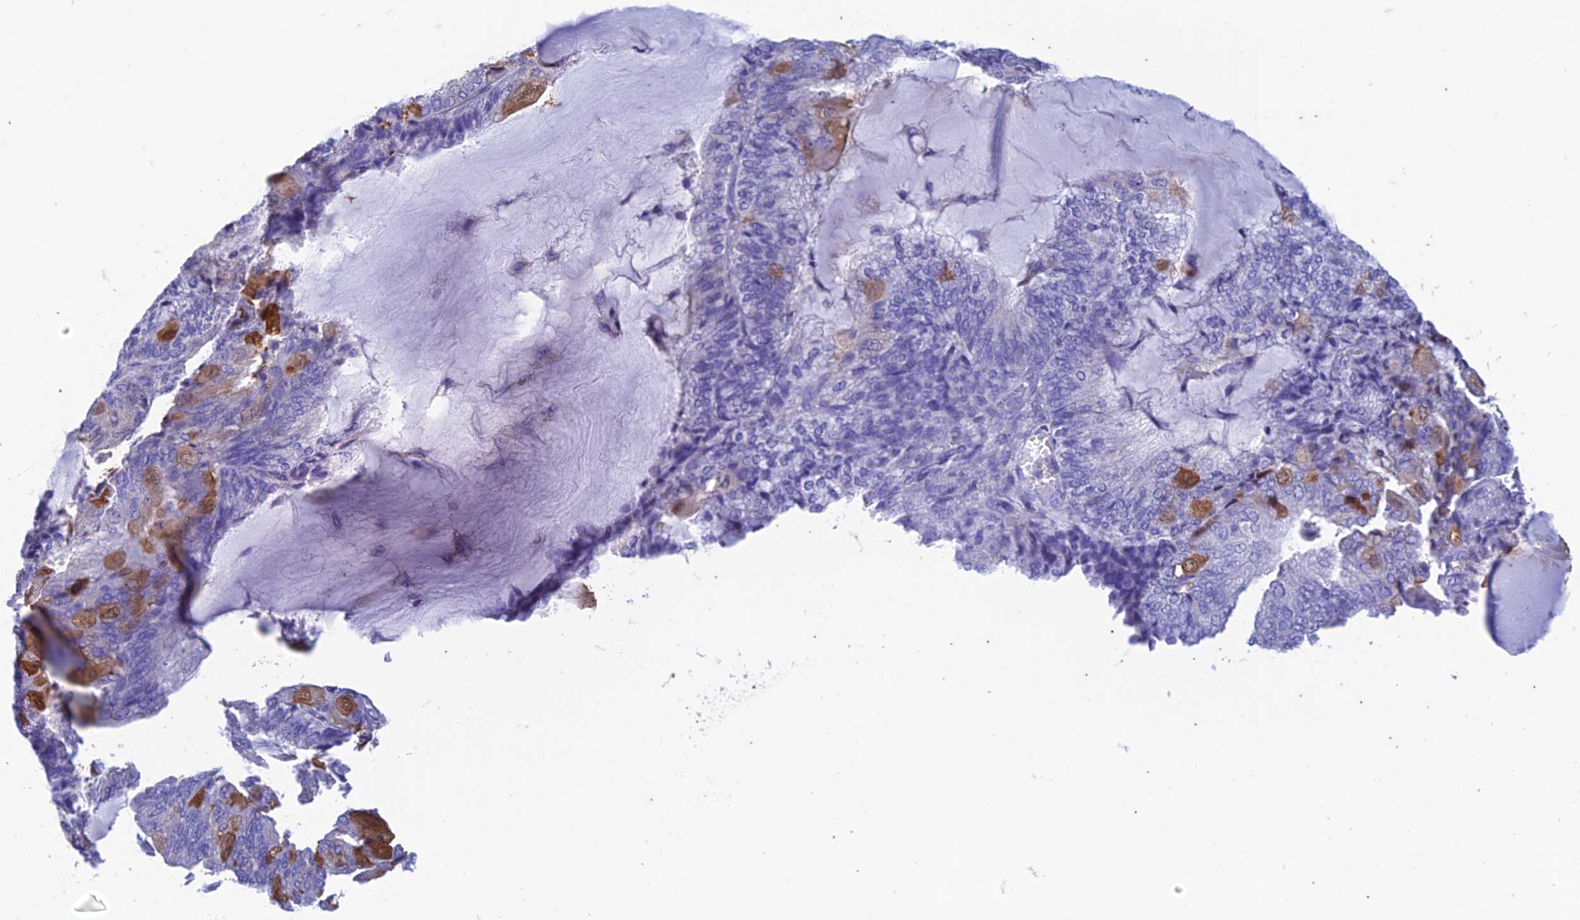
{"staining": {"intensity": "moderate", "quantity": "<25%", "location": "cytoplasmic/membranous,nuclear"}, "tissue": "endometrial cancer", "cell_type": "Tumor cells", "image_type": "cancer", "snomed": [{"axis": "morphology", "description": "Adenocarcinoma, NOS"}, {"axis": "topography", "description": "Endometrium"}], "caption": "IHC (DAB) staining of endometrial adenocarcinoma exhibits moderate cytoplasmic/membranous and nuclear protein positivity in approximately <25% of tumor cells.", "gene": "FGF7", "patient": {"sex": "female", "age": 81}}